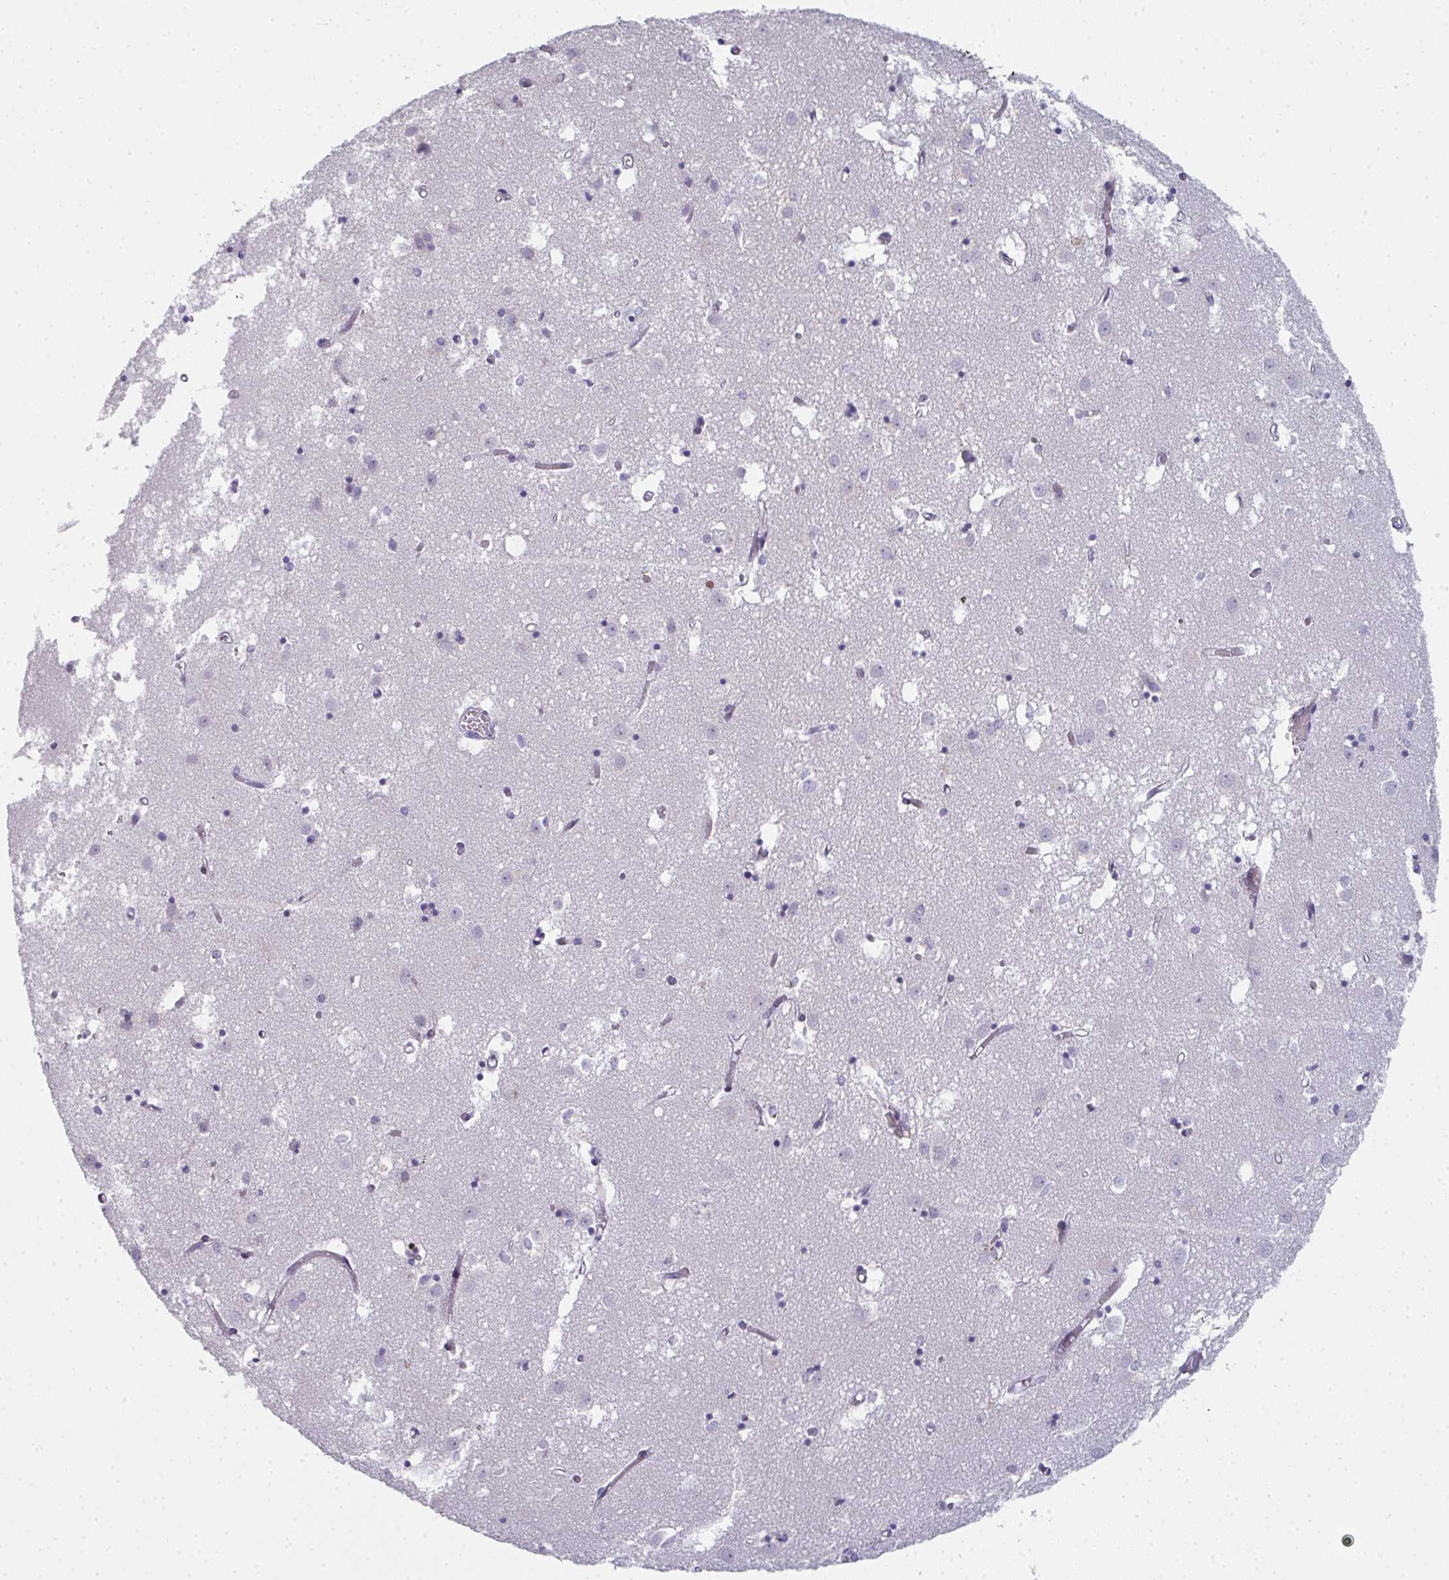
{"staining": {"intensity": "negative", "quantity": "none", "location": "none"}, "tissue": "caudate", "cell_type": "Glial cells", "image_type": "normal", "snomed": [{"axis": "morphology", "description": "Normal tissue, NOS"}, {"axis": "topography", "description": "Lateral ventricle wall"}], "caption": "Glial cells show no significant expression in normal caudate. The staining was performed using DAB to visualize the protein expression in brown, while the nuclei were stained in blue with hematoxylin (Magnification: 20x).", "gene": "A1CF", "patient": {"sex": "male", "age": 70}}